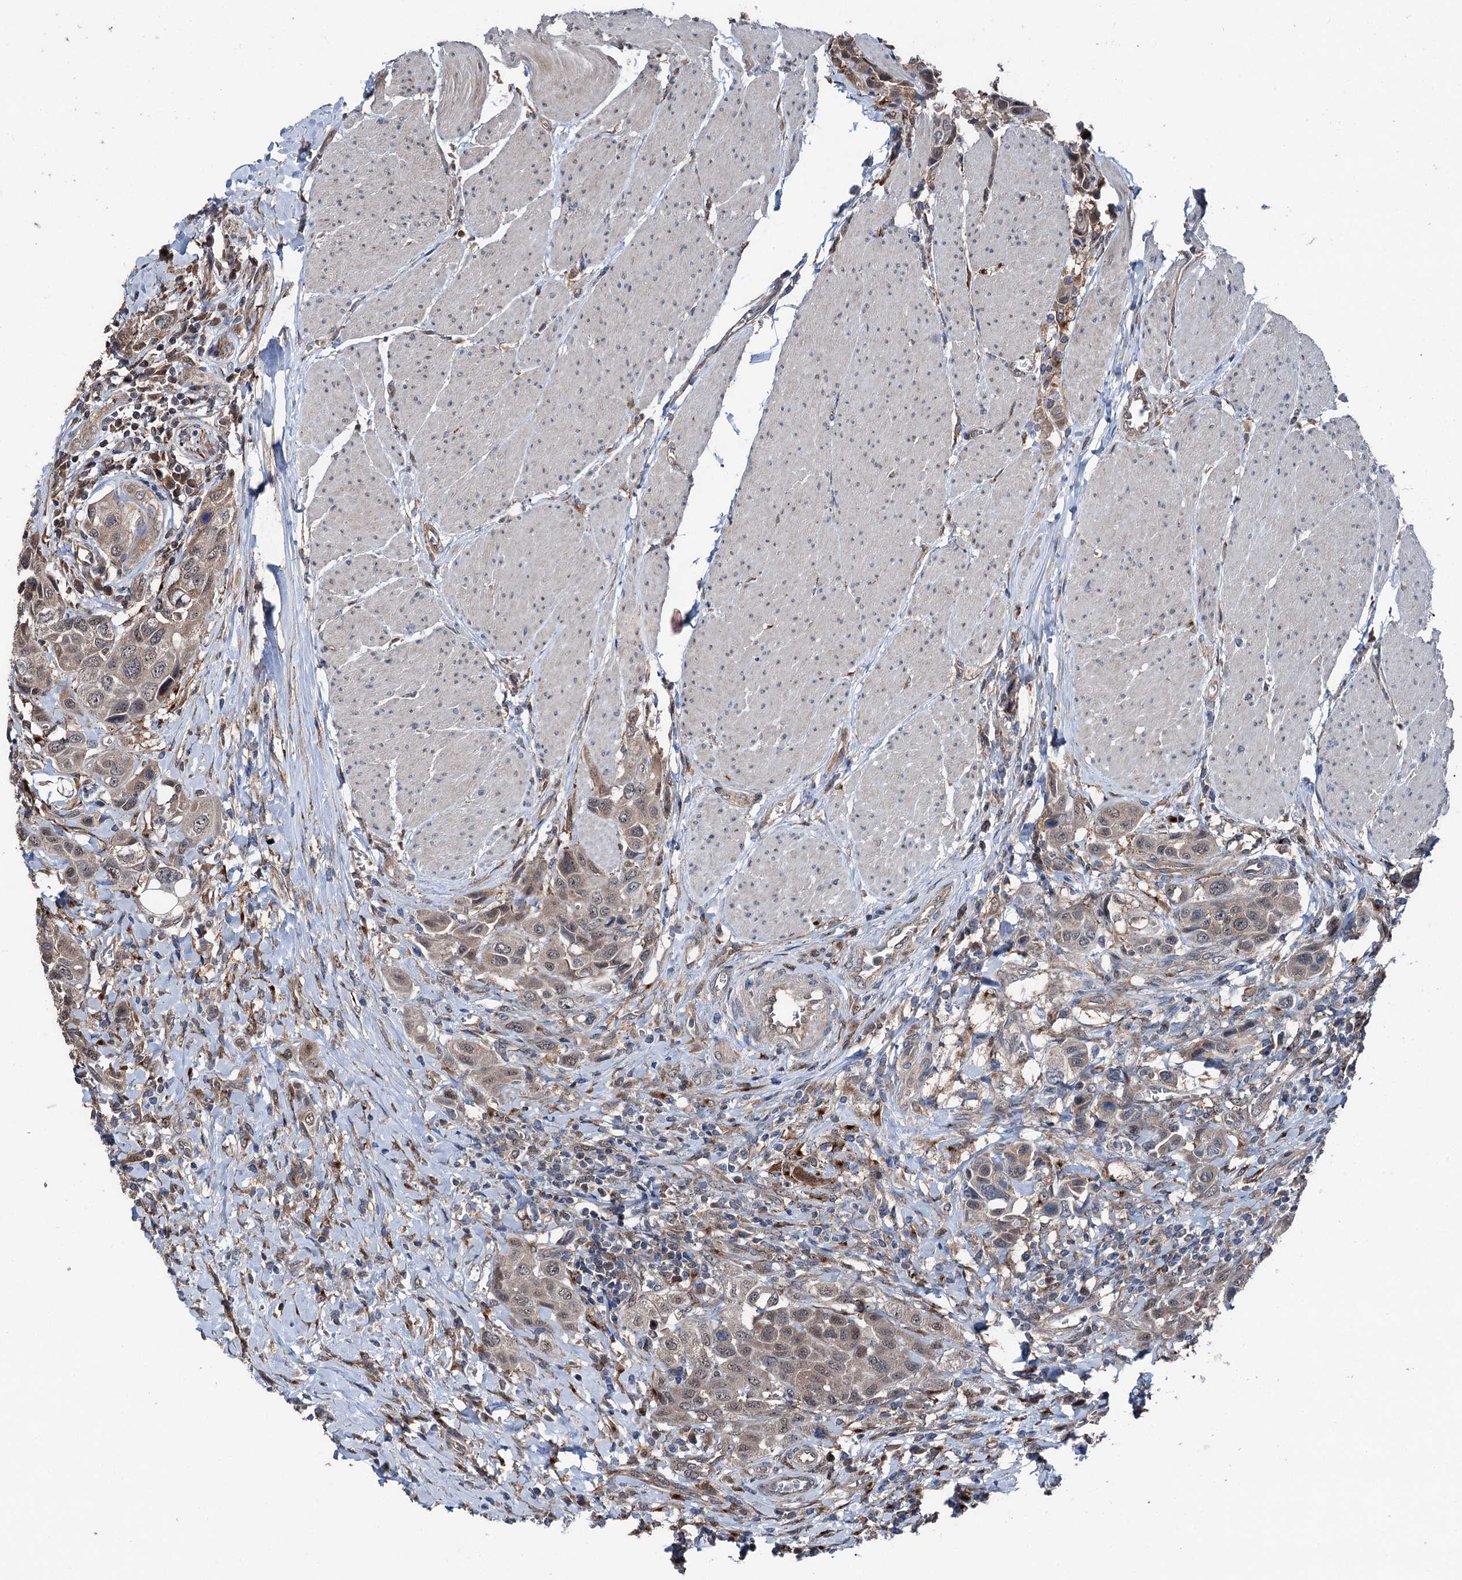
{"staining": {"intensity": "weak", "quantity": "25%-75%", "location": "cytoplasmic/membranous,nuclear"}, "tissue": "urothelial cancer", "cell_type": "Tumor cells", "image_type": "cancer", "snomed": [{"axis": "morphology", "description": "Urothelial carcinoma, High grade"}, {"axis": "topography", "description": "Urinary bladder"}], "caption": "A micrograph of urothelial cancer stained for a protein demonstrates weak cytoplasmic/membranous and nuclear brown staining in tumor cells. Immunohistochemistry (ihc) stains the protein in brown and the nuclei are stained blue.", "gene": "PSMD13", "patient": {"sex": "male", "age": 50}}